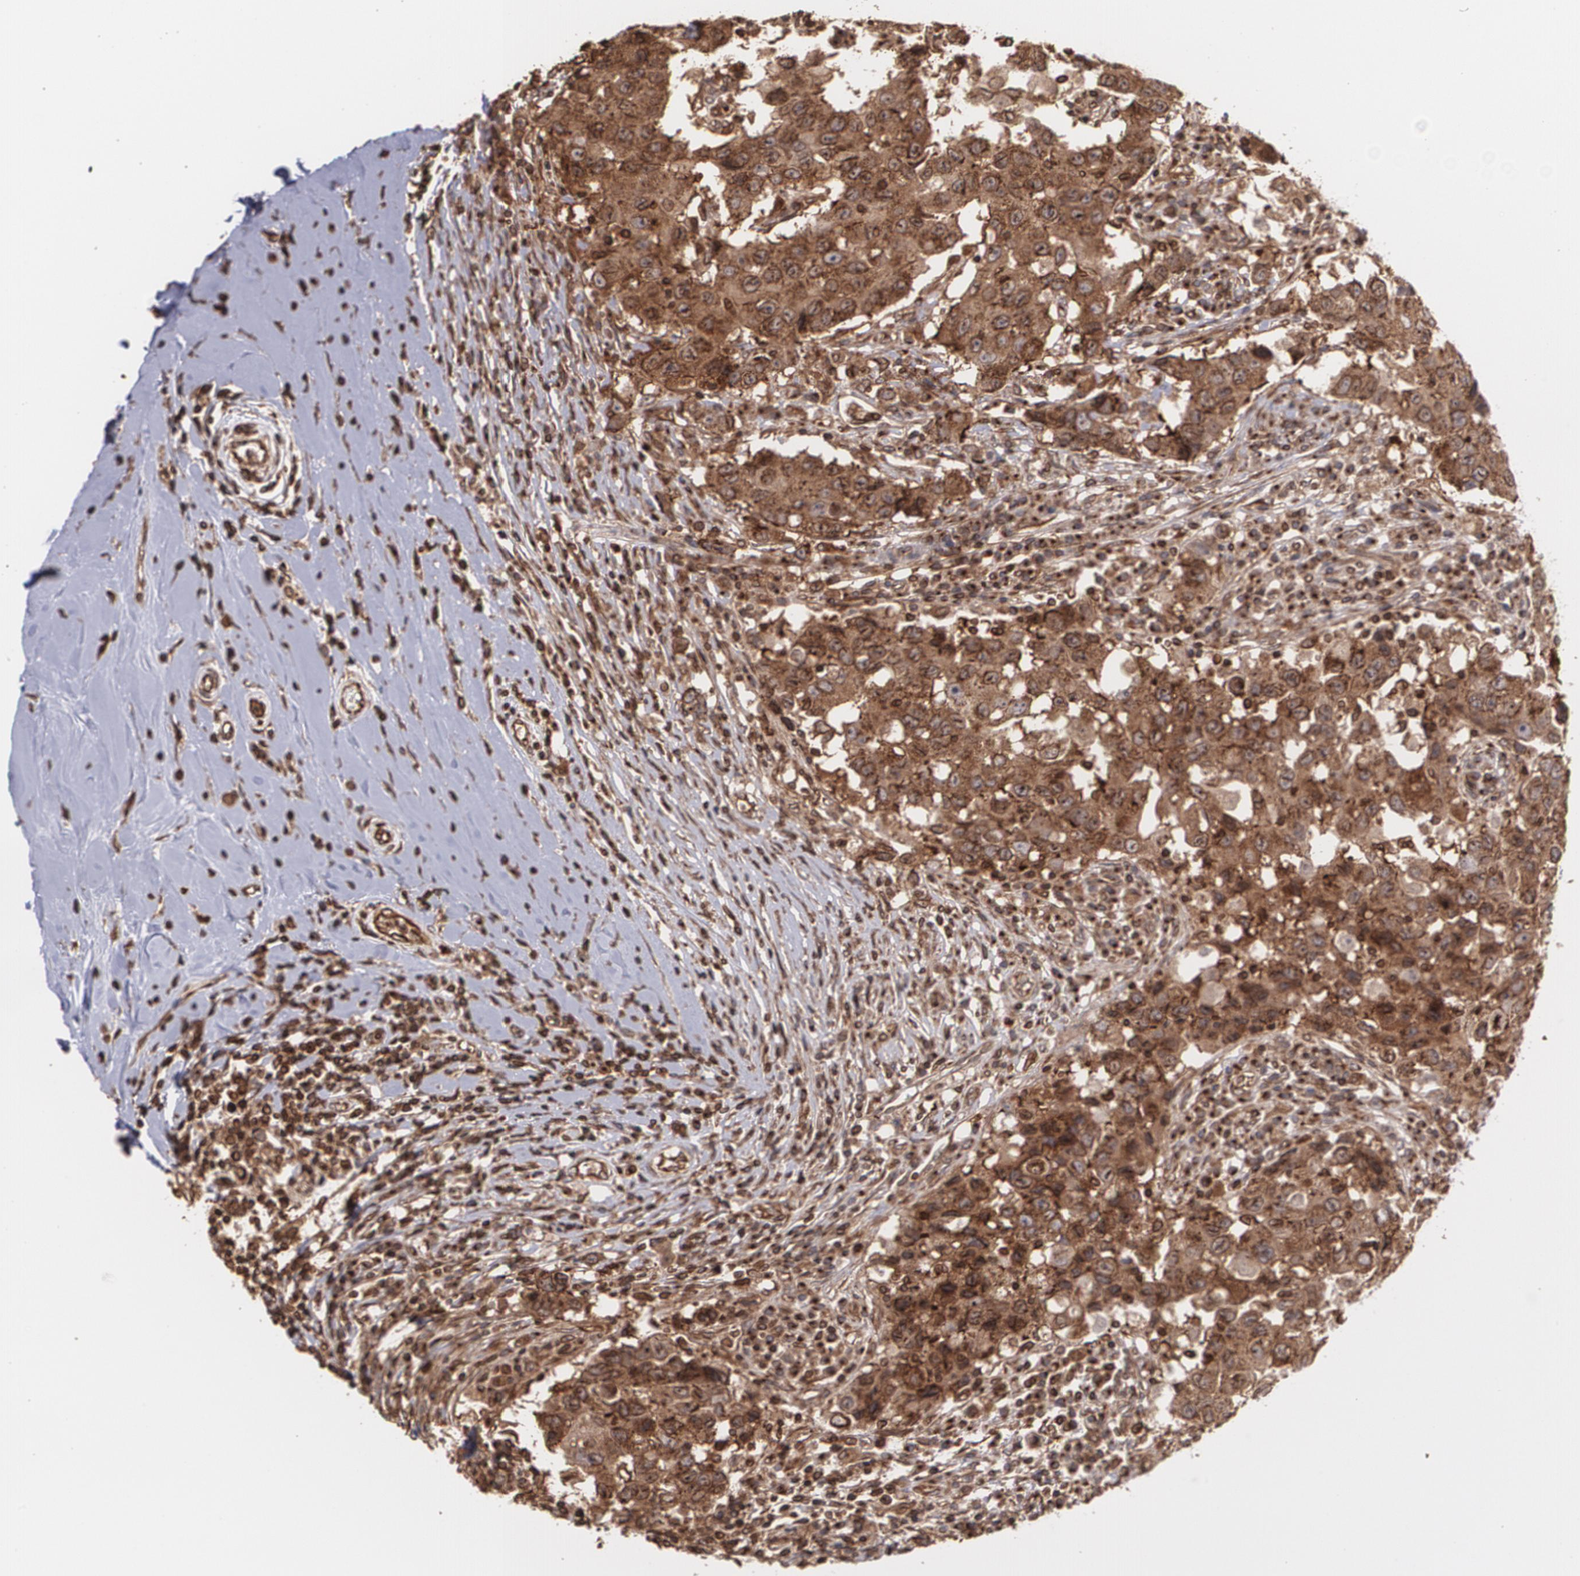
{"staining": {"intensity": "strong", "quantity": ">75%", "location": "cytoplasmic/membranous"}, "tissue": "breast cancer", "cell_type": "Tumor cells", "image_type": "cancer", "snomed": [{"axis": "morphology", "description": "Duct carcinoma"}, {"axis": "topography", "description": "Breast"}], "caption": "Immunohistochemistry photomicrograph of neoplastic tissue: human breast infiltrating ductal carcinoma stained using IHC displays high levels of strong protein expression localized specifically in the cytoplasmic/membranous of tumor cells, appearing as a cytoplasmic/membranous brown color.", "gene": "TRIP11", "patient": {"sex": "female", "age": 27}}